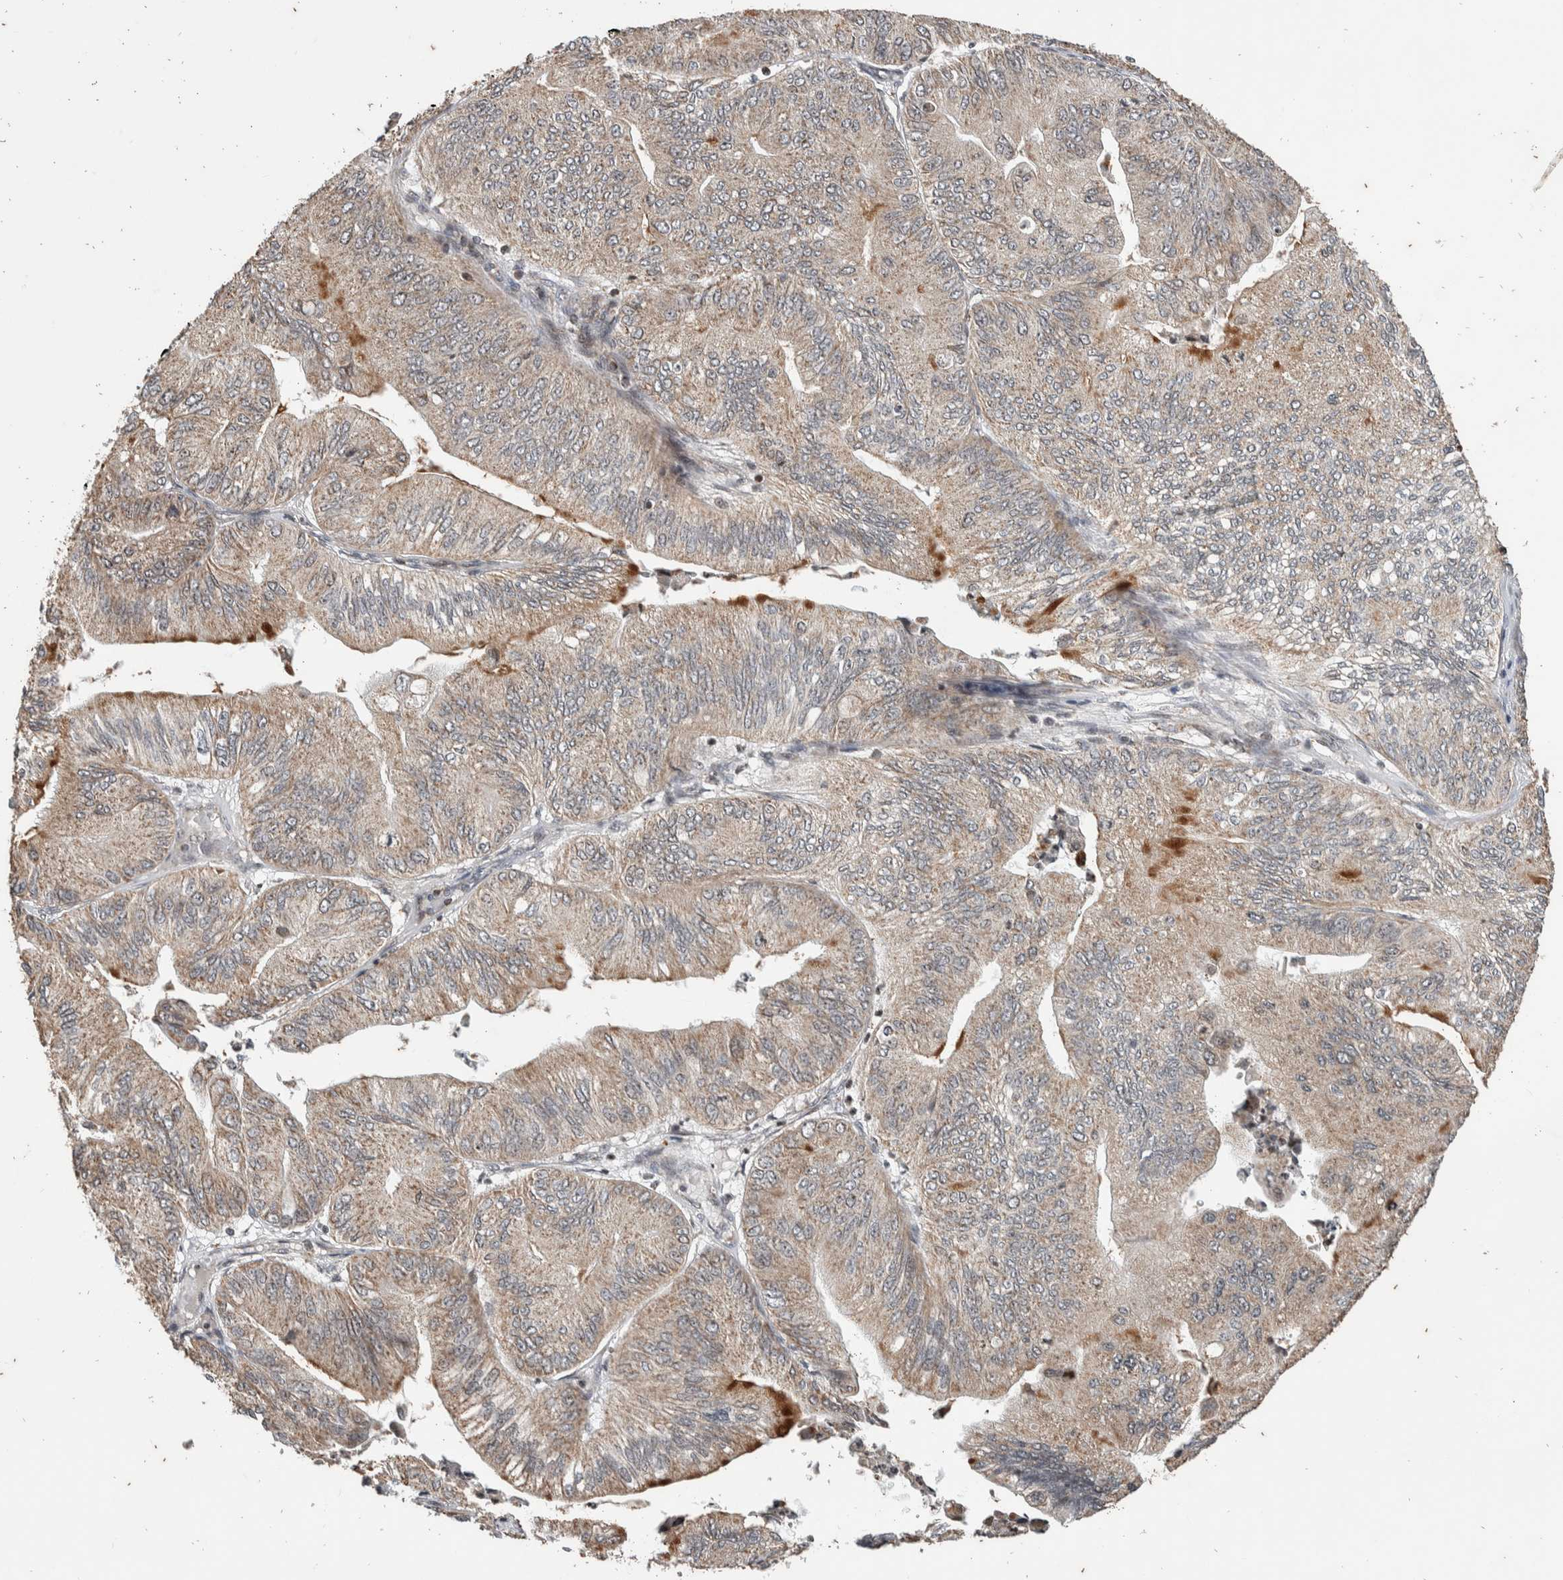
{"staining": {"intensity": "moderate", "quantity": "<25%", "location": "cytoplasmic/membranous"}, "tissue": "ovarian cancer", "cell_type": "Tumor cells", "image_type": "cancer", "snomed": [{"axis": "morphology", "description": "Cystadenocarcinoma, mucinous, NOS"}, {"axis": "topography", "description": "Ovary"}], "caption": "Immunohistochemical staining of ovarian cancer shows moderate cytoplasmic/membranous protein expression in about <25% of tumor cells.", "gene": "ATXN7L1", "patient": {"sex": "female", "age": 61}}